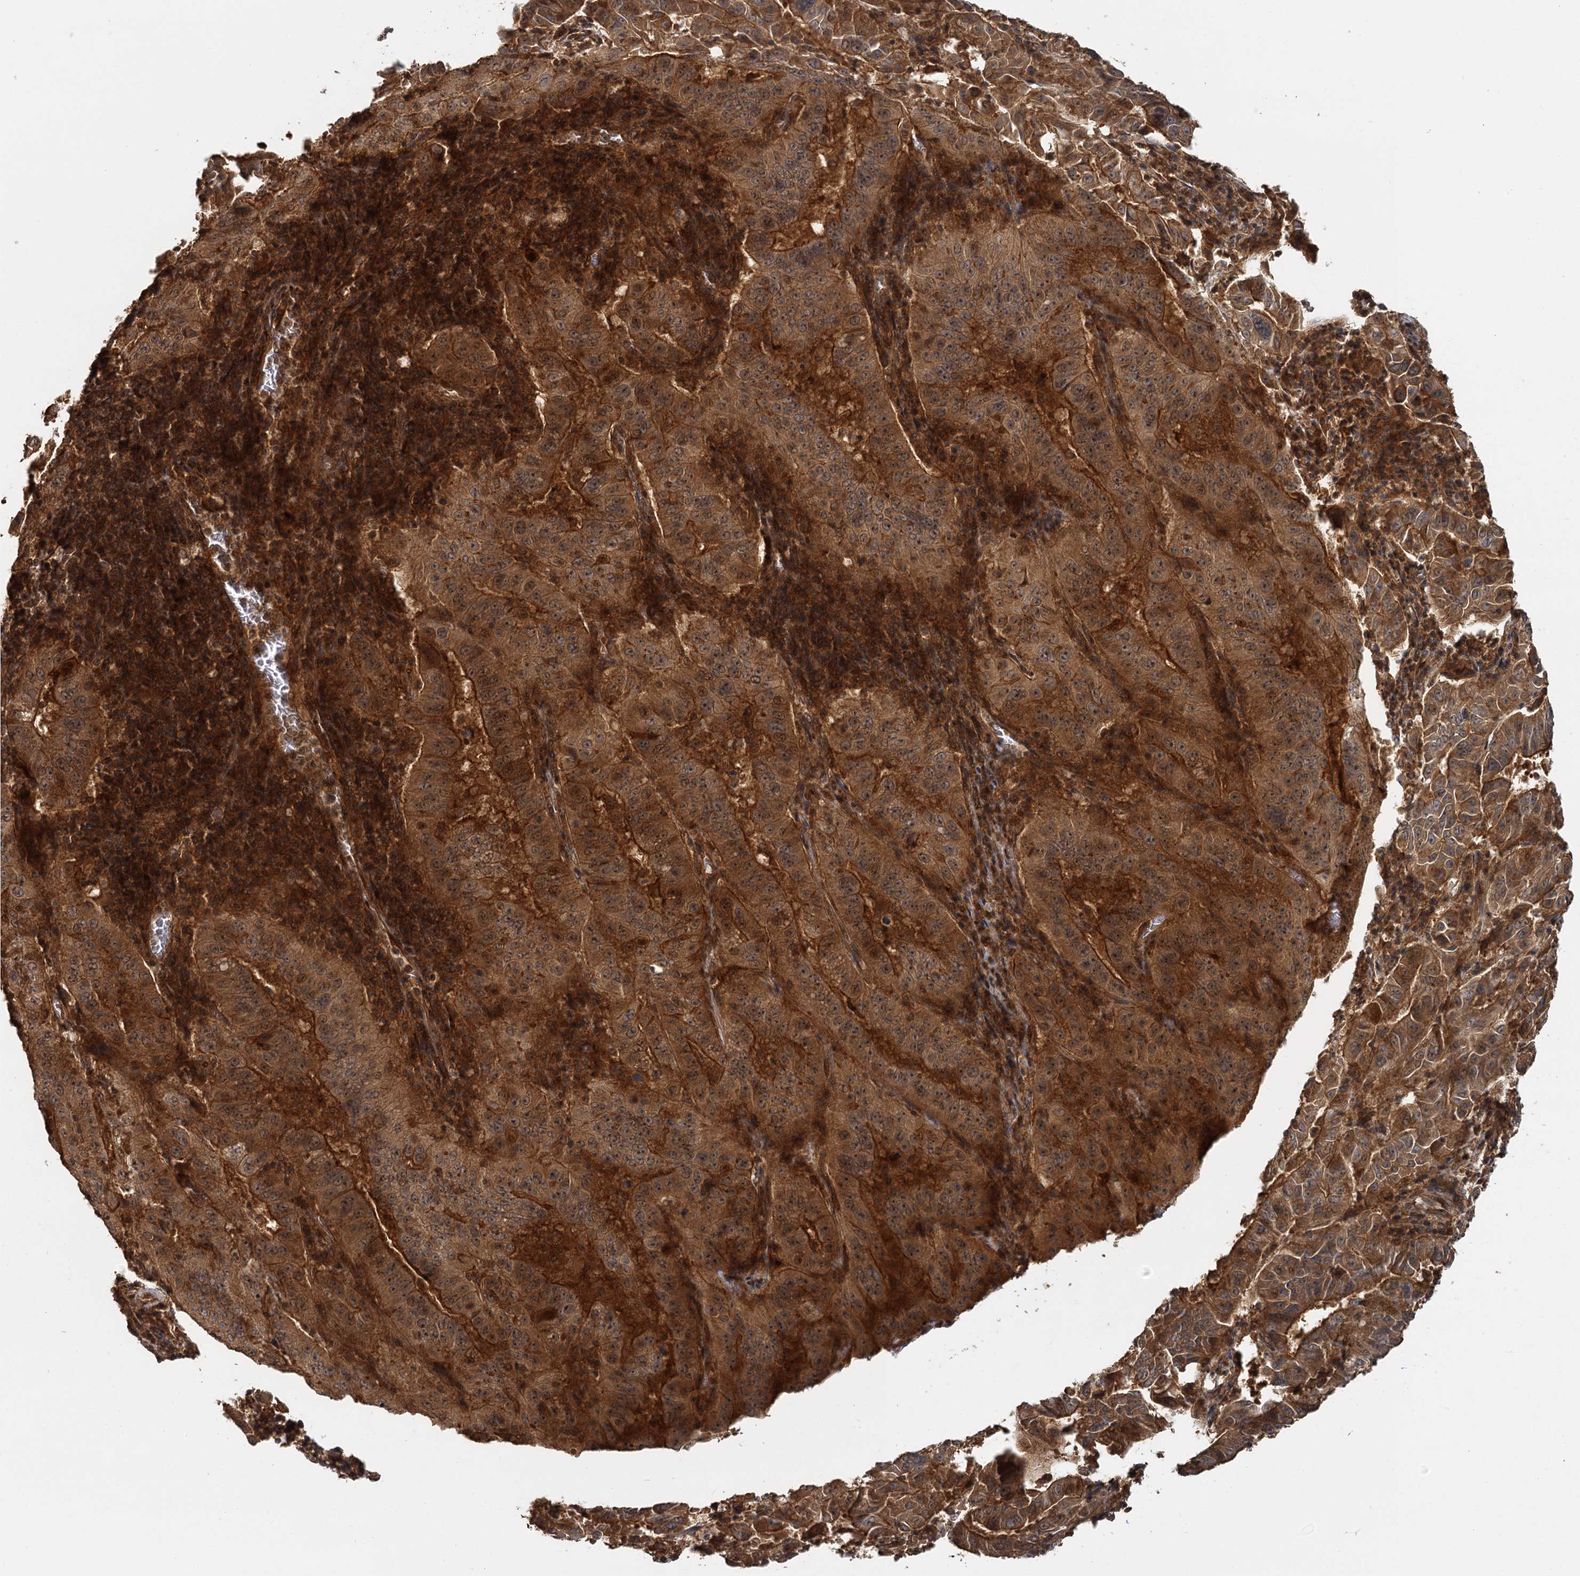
{"staining": {"intensity": "moderate", "quantity": ">75%", "location": "cytoplasmic/membranous"}, "tissue": "pancreatic cancer", "cell_type": "Tumor cells", "image_type": "cancer", "snomed": [{"axis": "morphology", "description": "Adenocarcinoma, NOS"}, {"axis": "topography", "description": "Pancreas"}], "caption": "Immunohistochemistry staining of adenocarcinoma (pancreatic), which shows medium levels of moderate cytoplasmic/membranous positivity in approximately >75% of tumor cells indicating moderate cytoplasmic/membranous protein expression. The staining was performed using DAB (brown) for protein detection and nuclei were counterstained in hematoxylin (blue).", "gene": "ZNF549", "patient": {"sex": "male", "age": 63}}